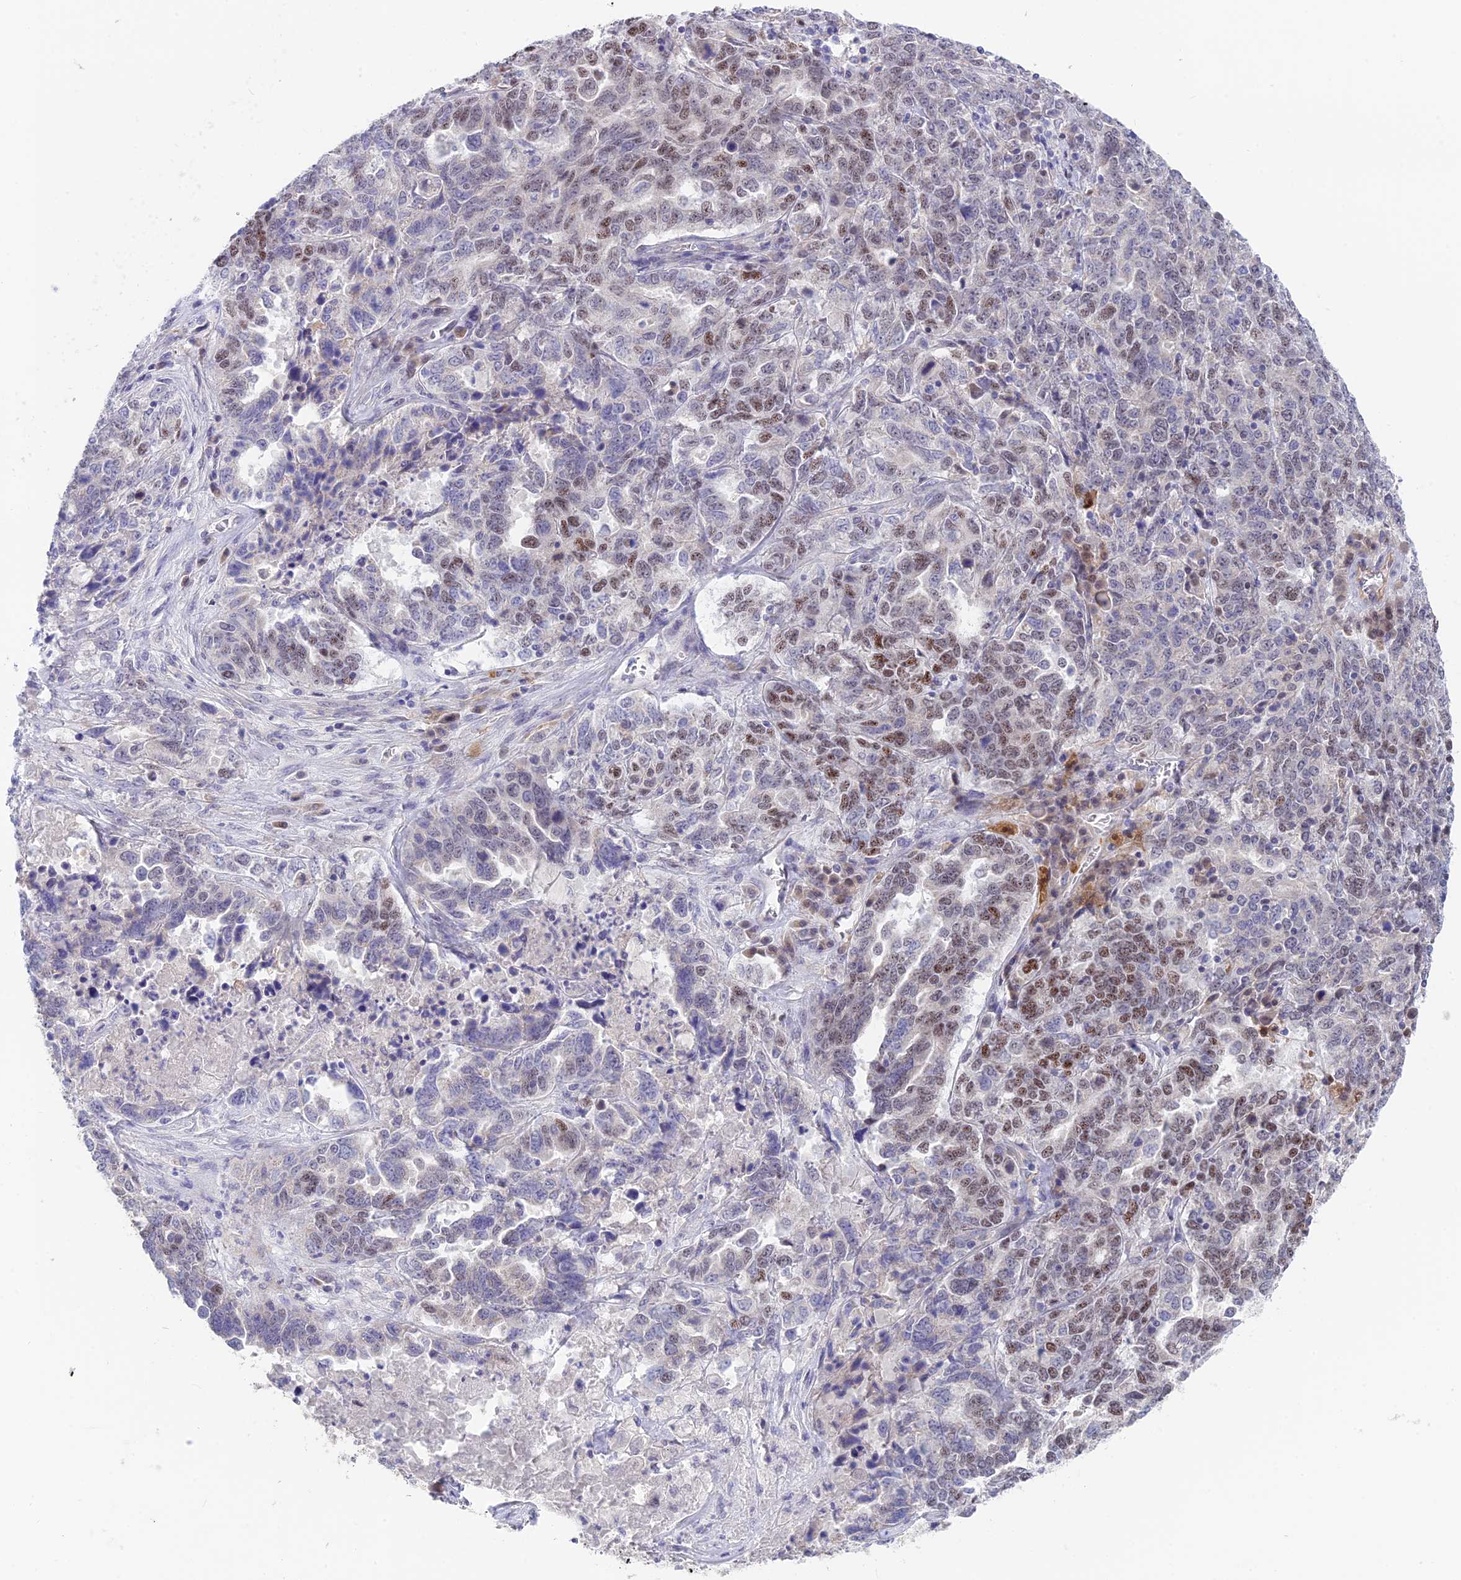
{"staining": {"intensity": "moderate", "quantity": "<25%", "location": "nuclear"}, "tissue": "ovarian cancer", "cell_type": "Tumor cells", "image_type": "cancer", "snomed": [{"axis": "morphology", "description": "Carcinoma, endometroid"}, {"axis": "topography", "description": "Ovary"}], "caption": "Protein expression analysis of ovarian endometroid carcinoma displays moderate nuclear positivity in about <25% of tumor cells.", "gene": "SNTN", "patient": {"sex": "female", "age": 62}}